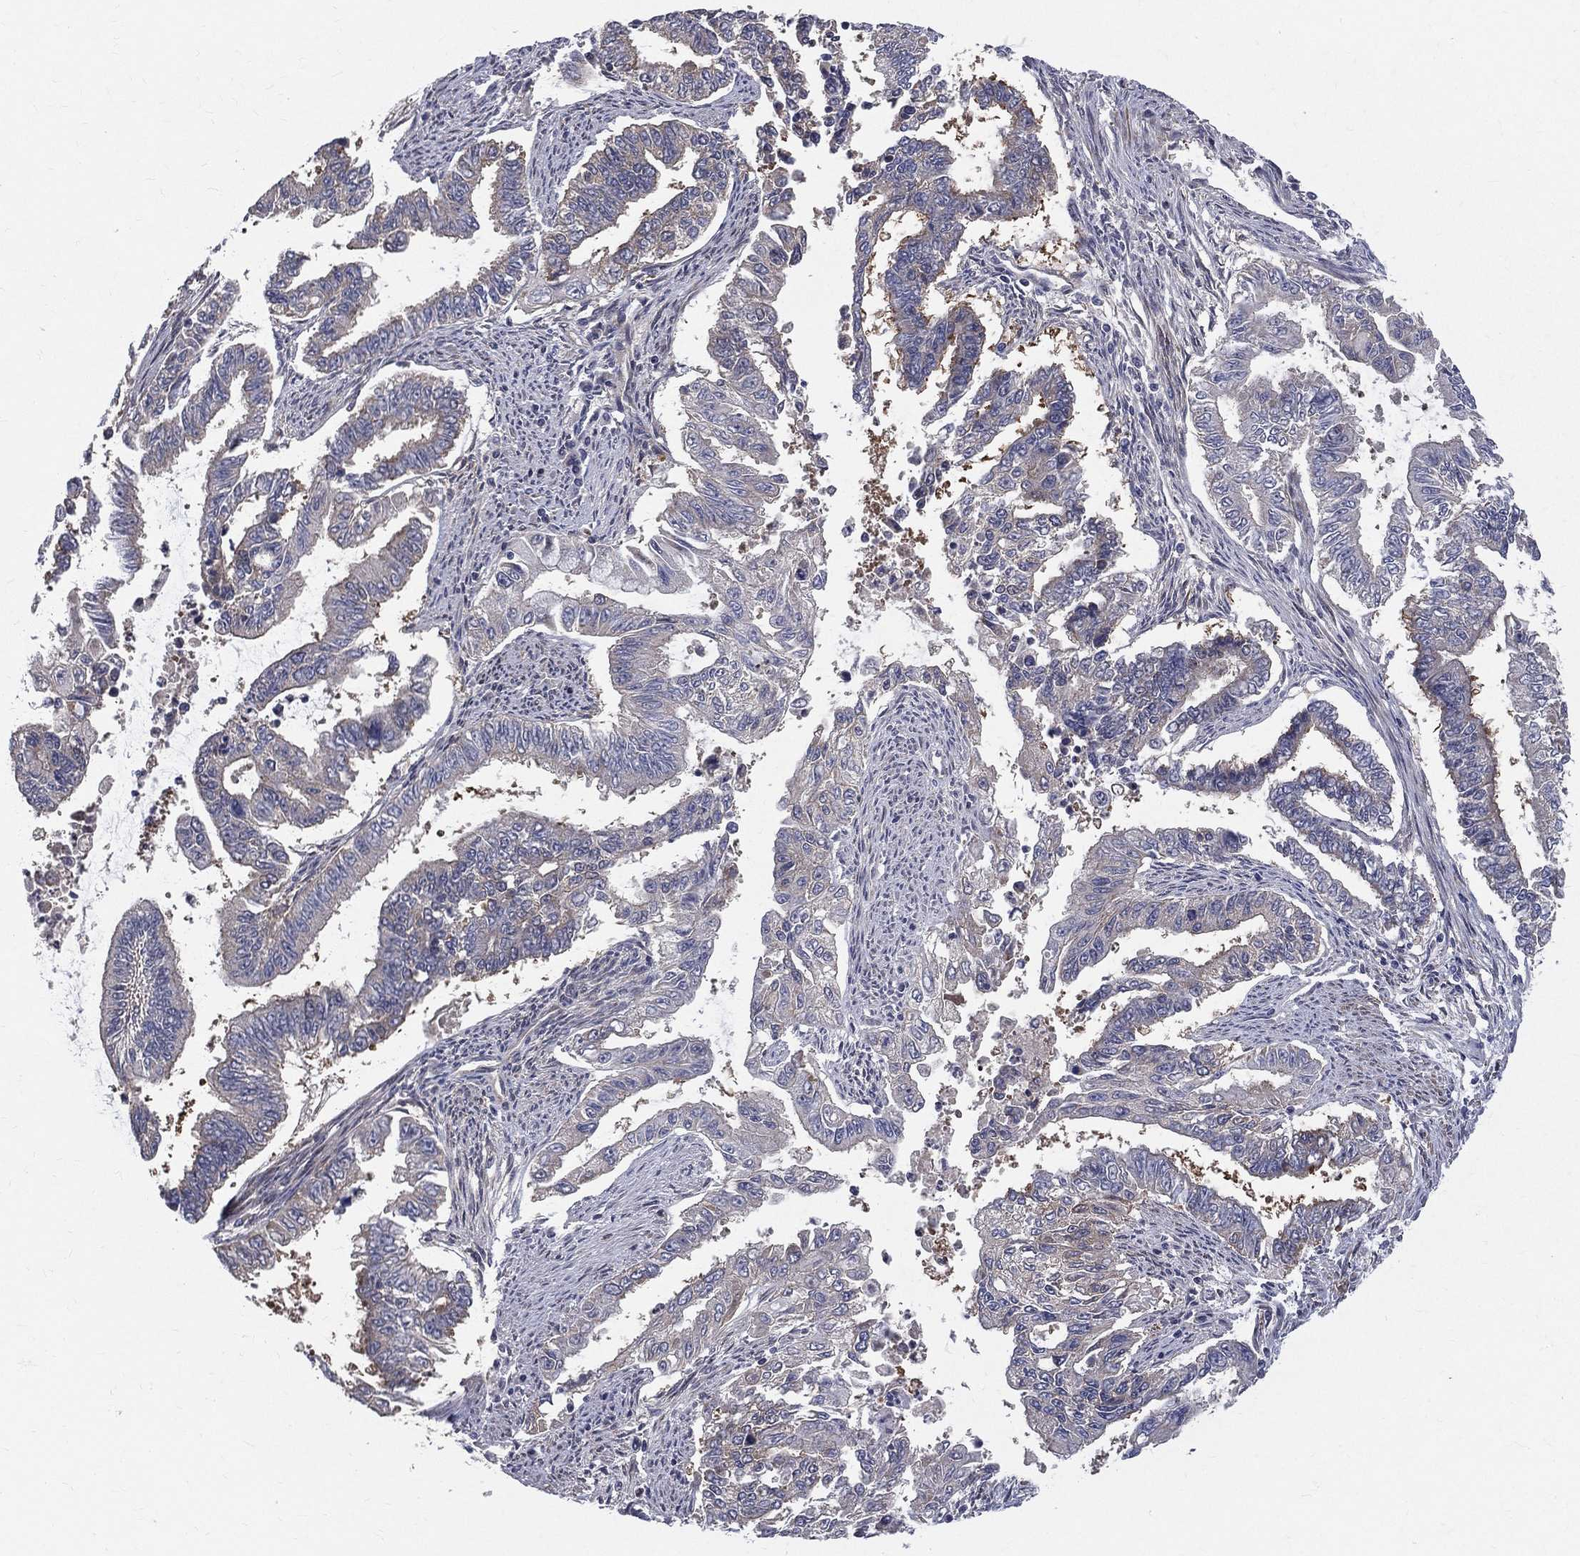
{"staining": {"intensity": "weak", "quantity": "25%-75%", "location": "cytoplasmic/membranous"}, "tissue": "endometrial cancer", "cell_type": "Tumor cells", "image_type": "cancer", "snomed": [{"axis": "morphology", "description": "Adenocarcinoma, NOS"}, {"axis": "topography", "description": "Uterus"}], "caption": "An immunohistochemistry (IHC) photomicrograph of neoplastic tissue is shown. Protein staining in brown highlights weak cytoplasmic/membranous positivity in endometrial cancer within tumor cells.", "gene": "POMZP3", "patient": {"sex": "female", "age": 59}}